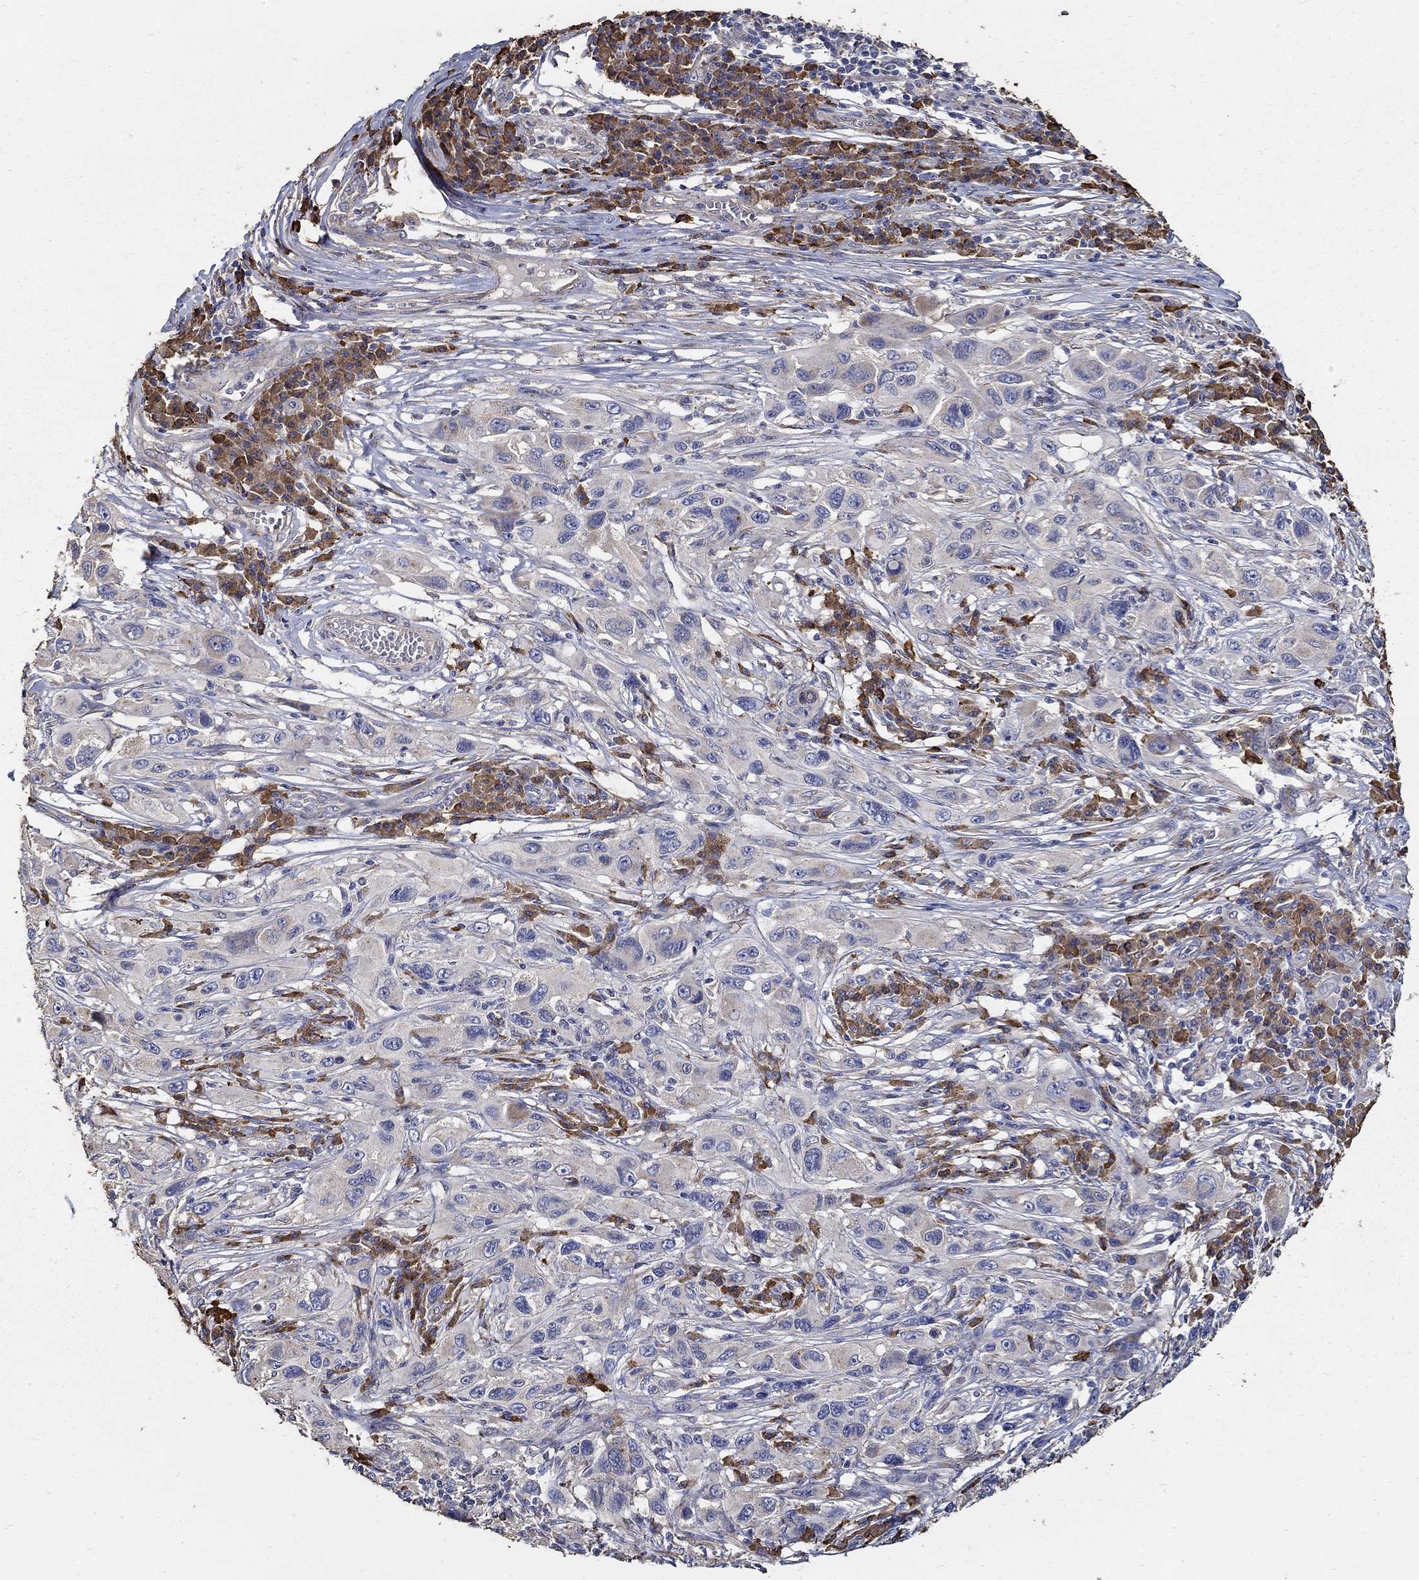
{"staining": {"intensity": "negative", "quantity": "none", "location": "none"}, "tissue": "melanoma", "cell_type": "Tumor cells", "image_type": "cancer", "snomed": [{"axis": "morphology", "description": "Malignant melanoma, NOS"}, {"axis": "topography", "description": "Skin"}], "caption": "The immunohistochemistry image has no significant expression in tumor cells of melanoma tissue.", "gene": "EMILIN3", "patient": {"sex": "male", "age": 53}}